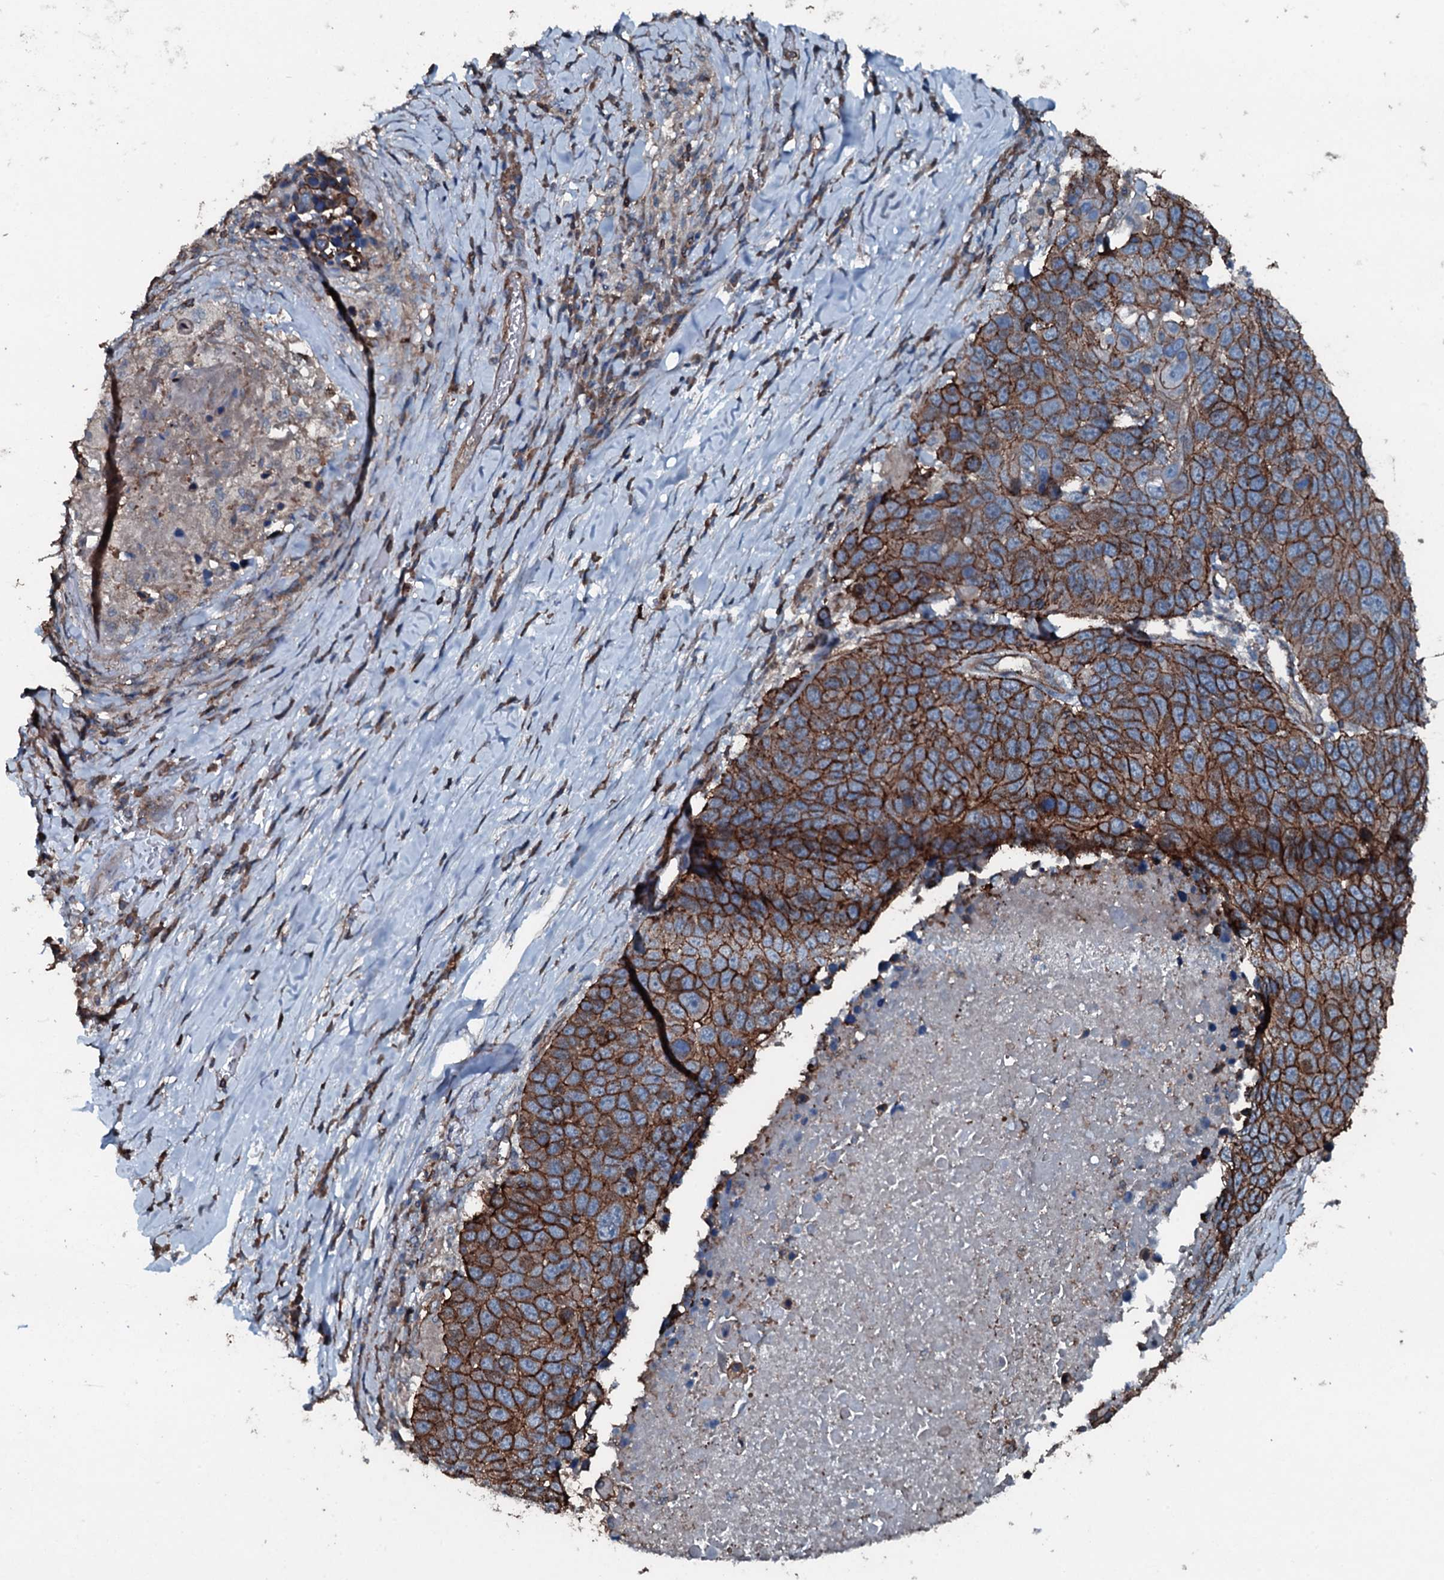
{"staining": {"intensity": "strong", "quantity": ">75%", "location": "cytoplasmic/membranous"}, "tissue": "lung cancer", "cell_type": "Tumor cells", "image_type": "cancer", "snomed": [{"axis": "morphology", "description": "Normal tissue, NOS"}, {"axis": "morphology", "description": "Squamous cell carcinoma, NOS"}, {"axis": "topography", "description": "Lymph node"}, {"axis": "topography", "description": "Lung"}], "caption": "The image demonstrates a brown stain indicating the presence of a protein in the cytoplasmic/membranous of tumor cells in lung cancer.", "gene": "SLC25A38", "patient": {"sex": "male", "age": 66}}